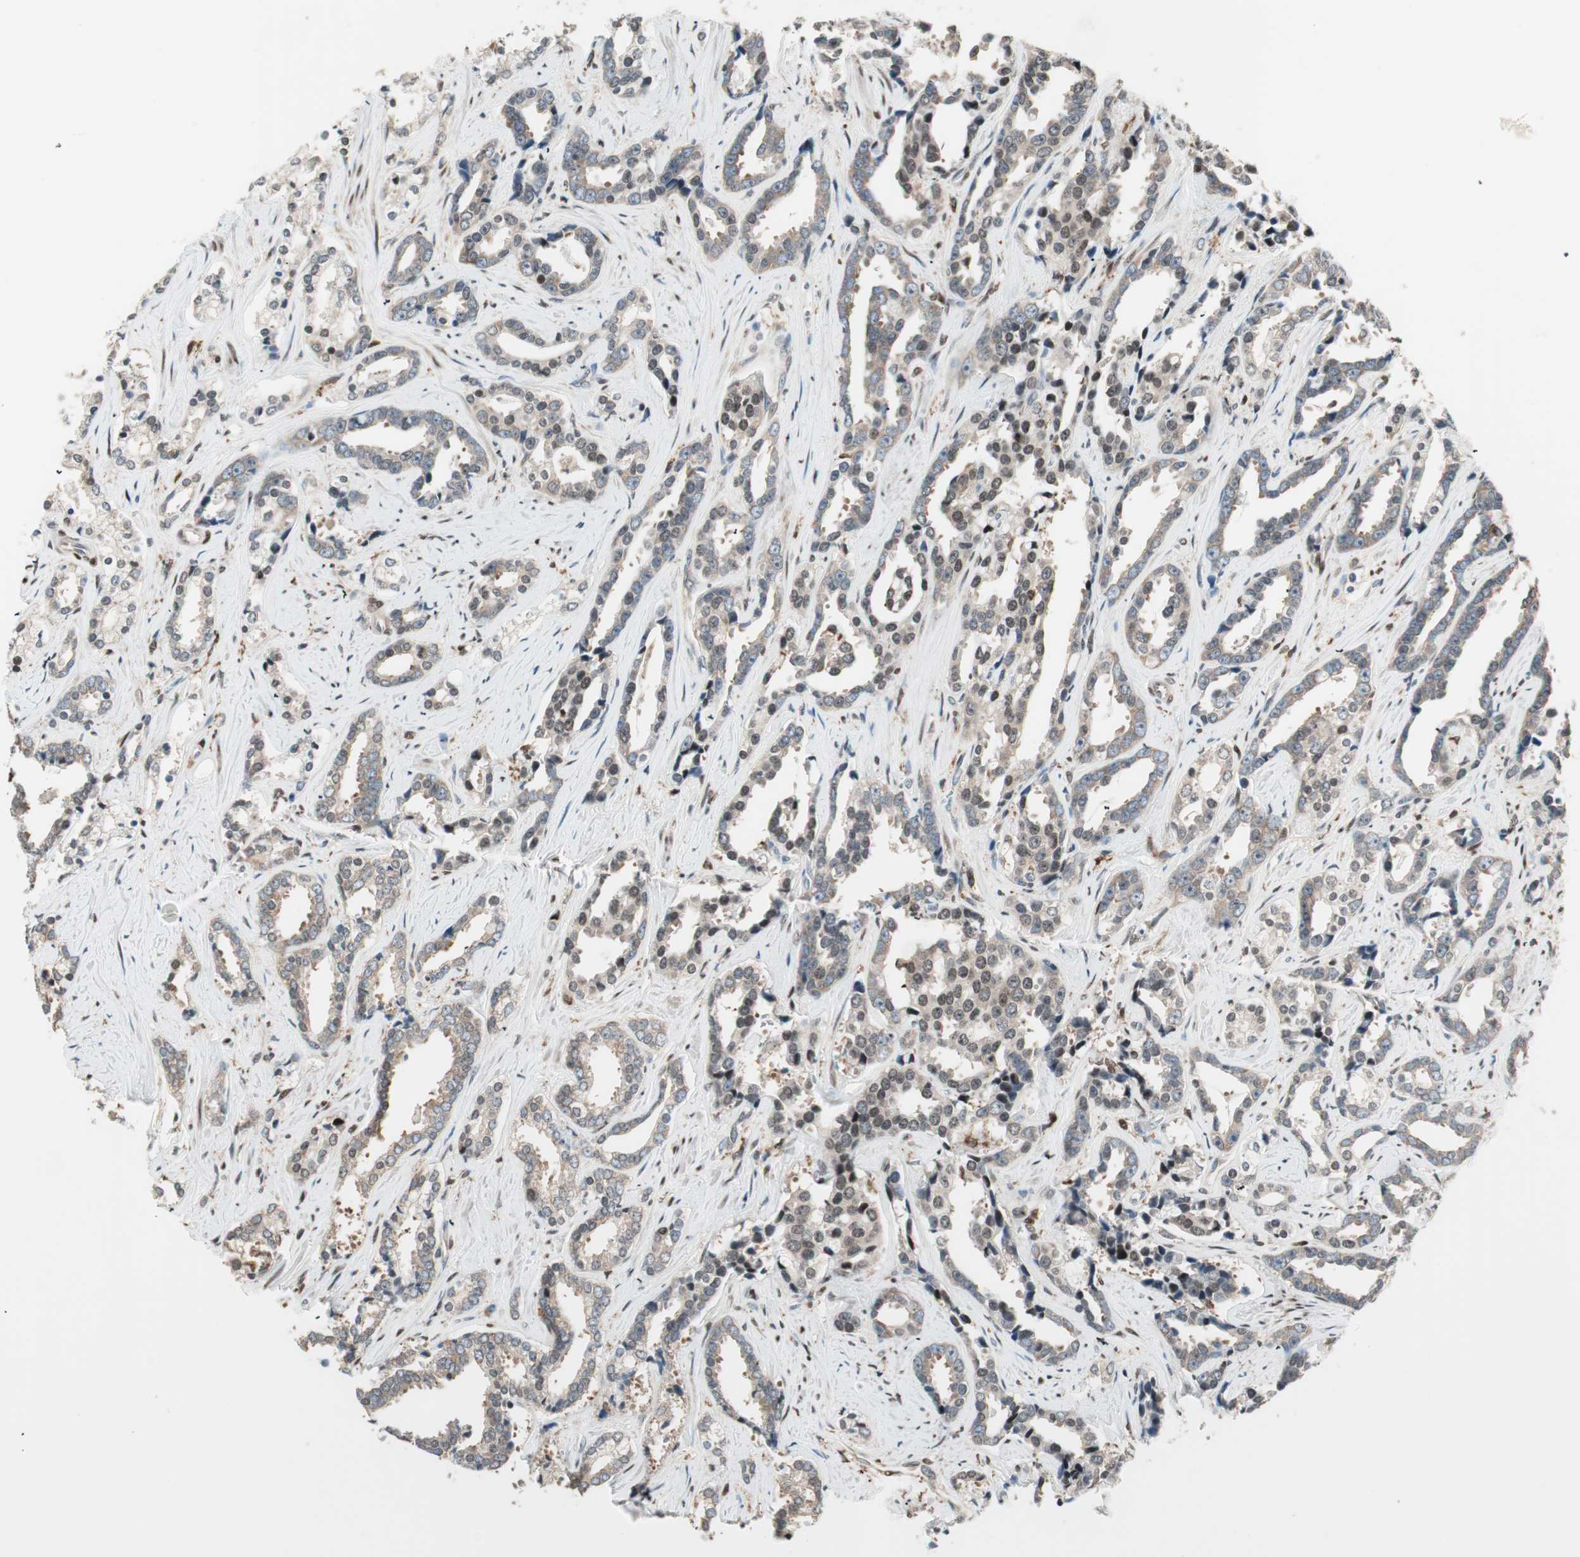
{"staining": {"intensity": "moderate", "quantity": "25%-75%", "location": "cytoplasmic/membranous,nuclear"}, "tissue": "prostate cancer", "cell_type": "Tumor cells", "image_type": "cancer", "snomed": [{"axis": "morphology", "description": "Adenocarcinoma, High grade"}, {"axis": "topography", "description": "Prostate"}], "caption": "Immunohistochemistry (IHC) (DAB (3,3'-diaminobenzidine)) staining of prostate high-grade adenocarcinoma exhibits moderate cytoplasmic/membranous and nuclear protein staining in approximately 25%-75% of tumor cells.", "gene": "BIN1", "patient": {"sex": "male", "age": 67}}